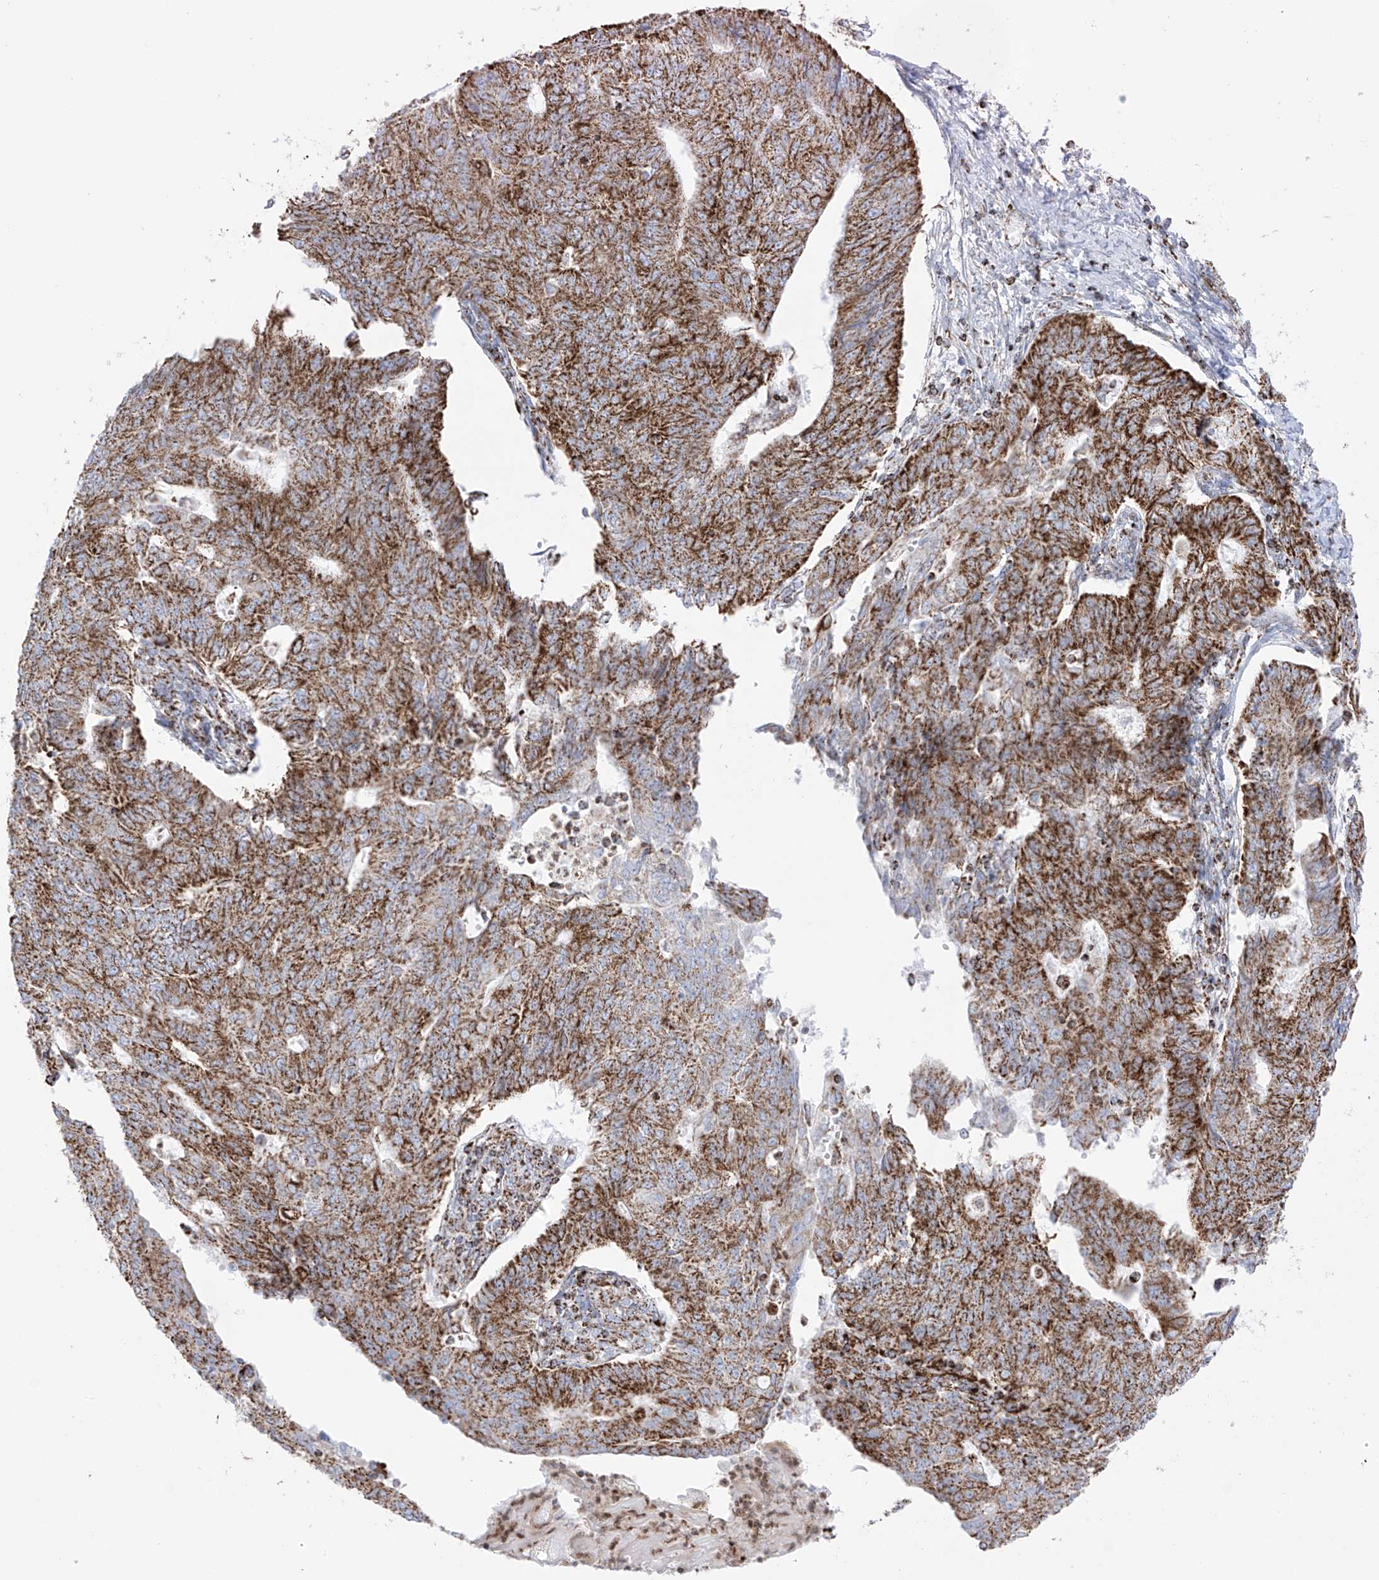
{"staining": {"intensity": "strong", "quantity": ">75%", "location": "cytoplasmic/membranous"}, "tissue": "endometrial cancer", "cell_type": "Tumor cells", "image_type": "cancer", "snomed": [{"axis": "morphology", "description": "Adenocarcinoma, NOS"}, {"axis": "topography", "description": "Endometrium"}], "caption": "This photomicrograph displays immunohistochemistry staining of endometrial cancer (adenocarcinoma), with high strong cytoplasmic/membranous expression in about >75% of tumor cells.", "gene": "XKR3", "patient": {"sex": "female", "age": 32}}